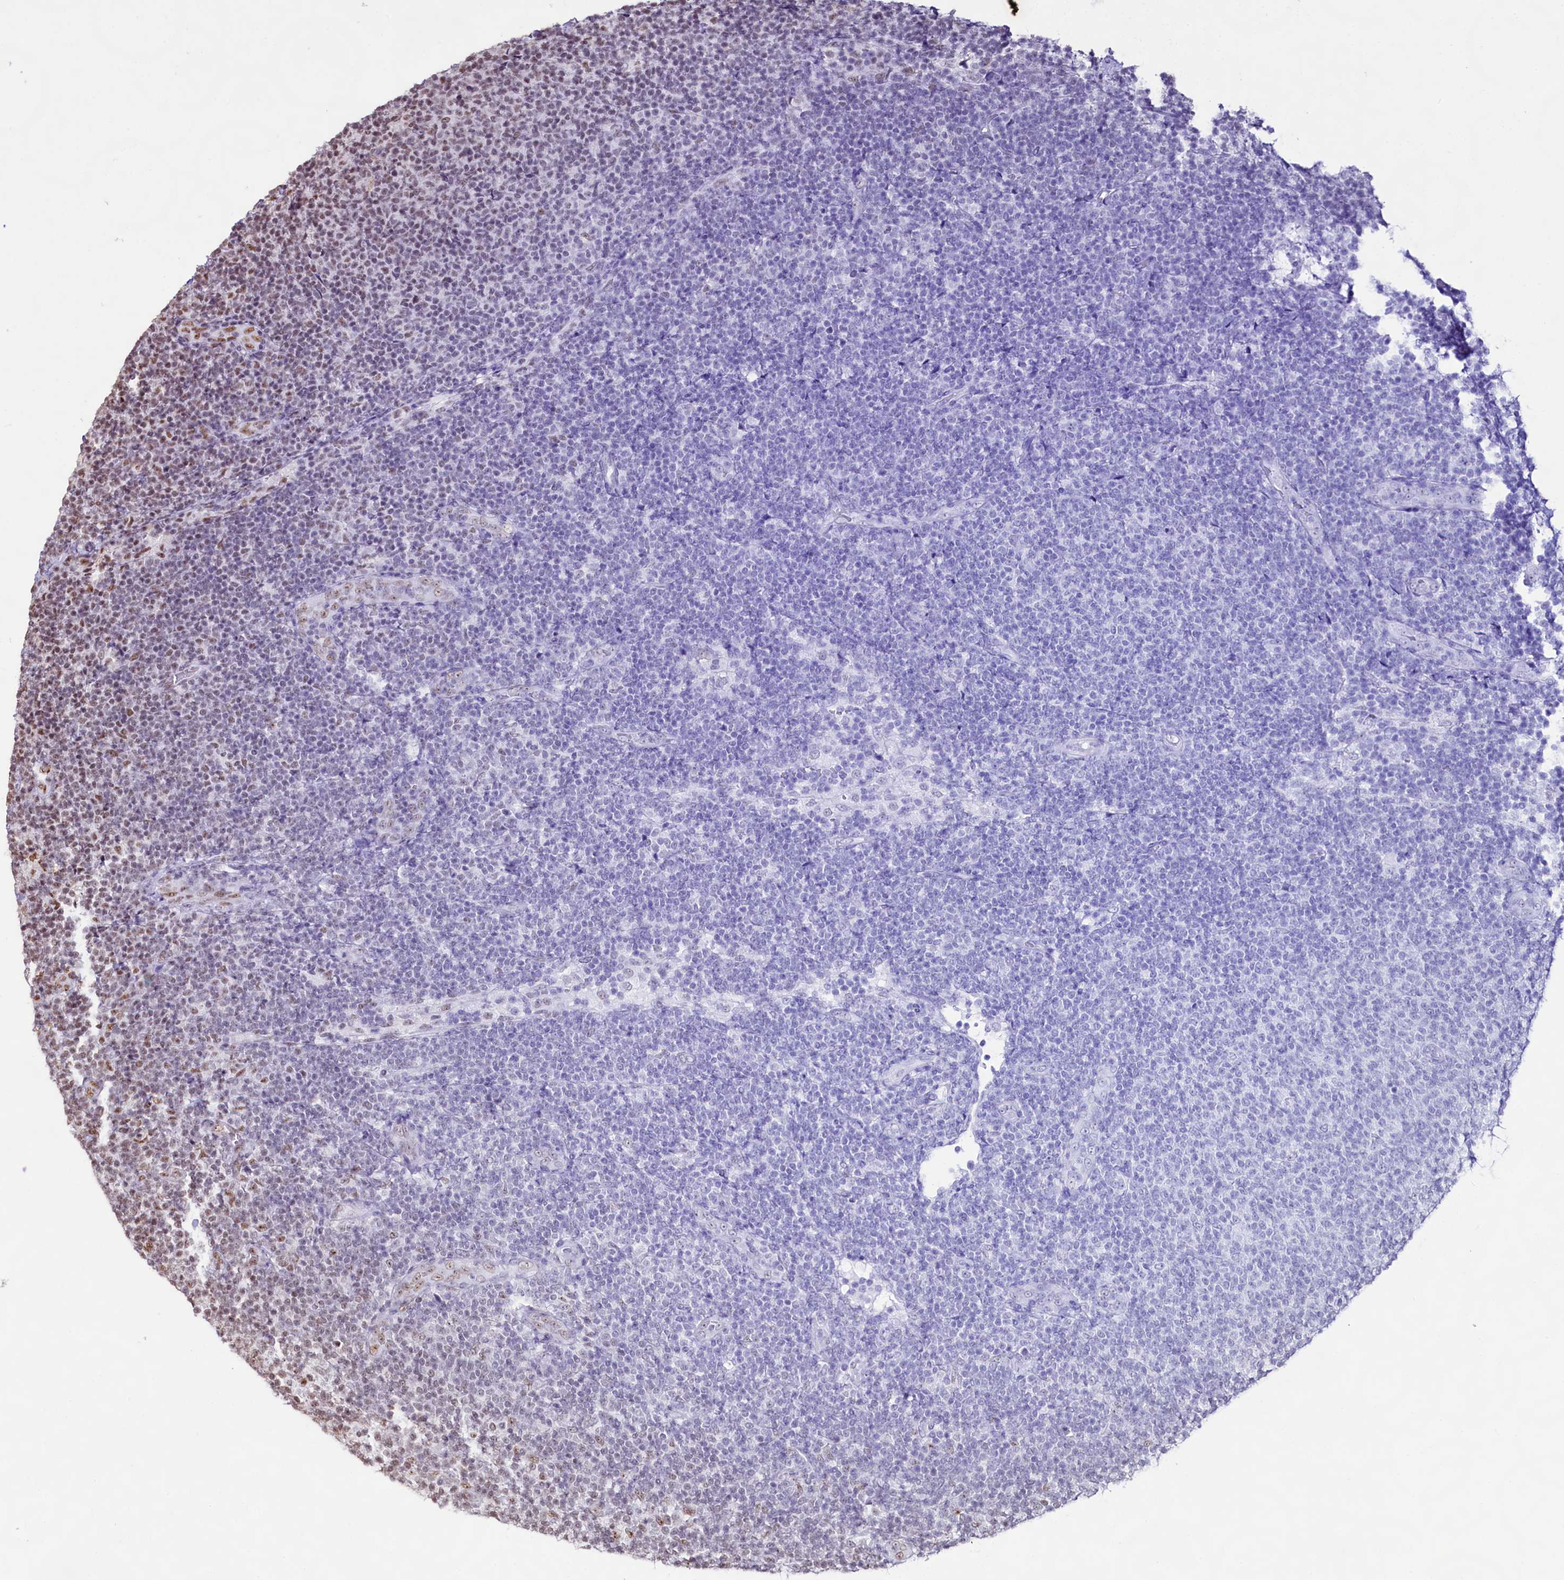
{"staining": {"intensity": "moderate", "quantity": "25%-75%", "location": "nuclear"}, "tissue": "lymphoma", "cell_type": "Tumor cells", "image_type": "cancer", "snomed": [{"axis": "morphology", "description": "Malignant lymphoma, non-Hodgkin's type, Low grade"}, {"axis": "topography", "description": "Lymph node"}], "caption": "Immunohistochemistry of human lymphoma shows medium levels of moderate nuclear expression in about 25%-75% of tumor cells.", "gene": "HIRA", "patient": {"sex": "male", "age": 66}}